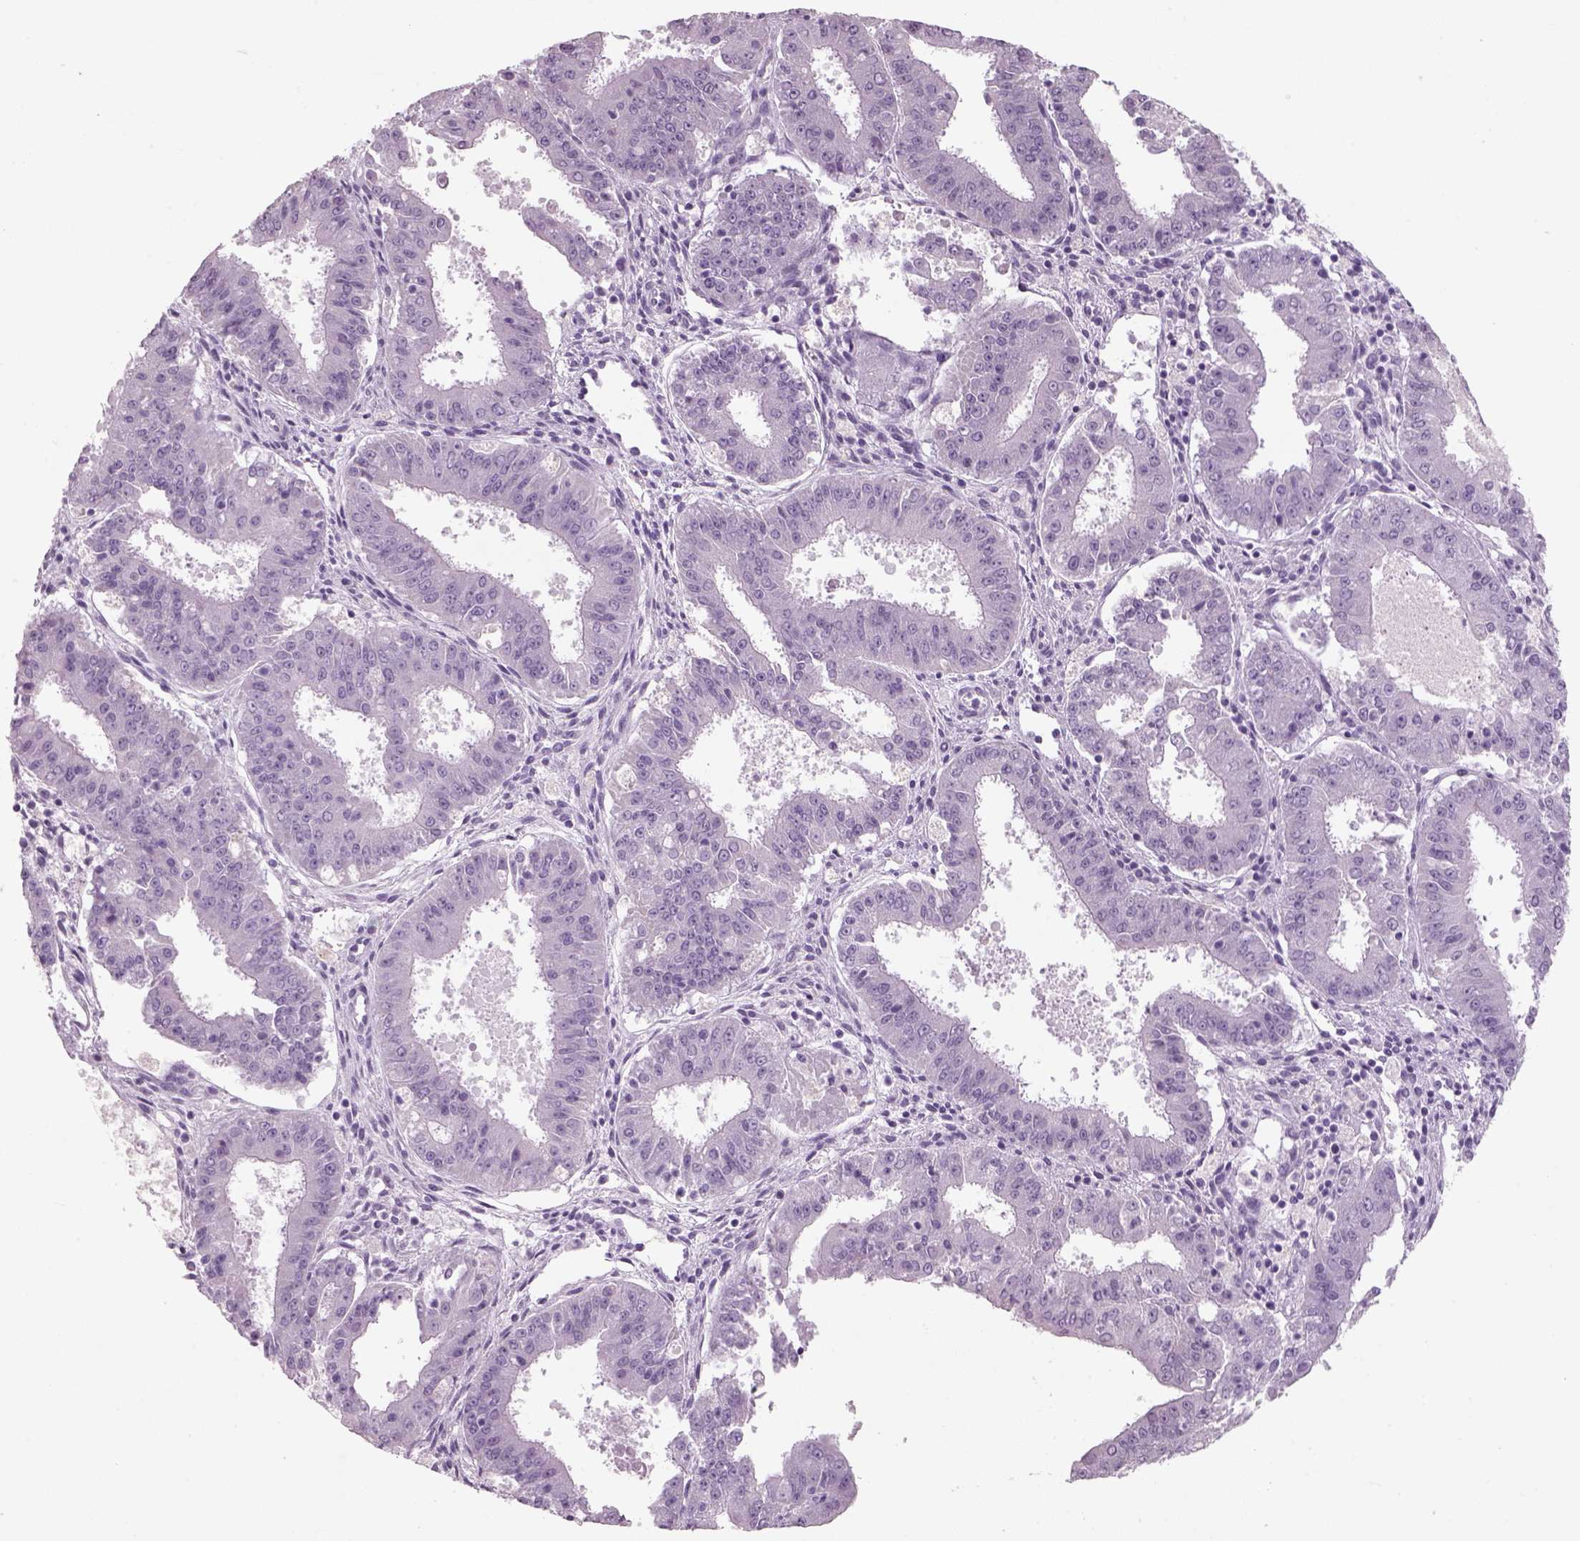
{"staining": {"intensity": "negative", "quantity": "none", "location": "none"}, "tissue": "ovarian cancer", "cell_type": "Tumor cells", "image_type": "cancer", "snomed": [{"axis": "morphology", "description": "Carcinoma, endometroid"}, {"axis": "topography", "description": "Ovary"}], "caption": "A histopathology image of human ovarian cancer (endometroid carcinoma) is negative for staining in tumor cells. (DAB (3,3'-diaminobenzidine) IHC with hematoxylin counter stain).", "gene": "SLC6A2", "patient": {"sex": "female", "age": 42}}